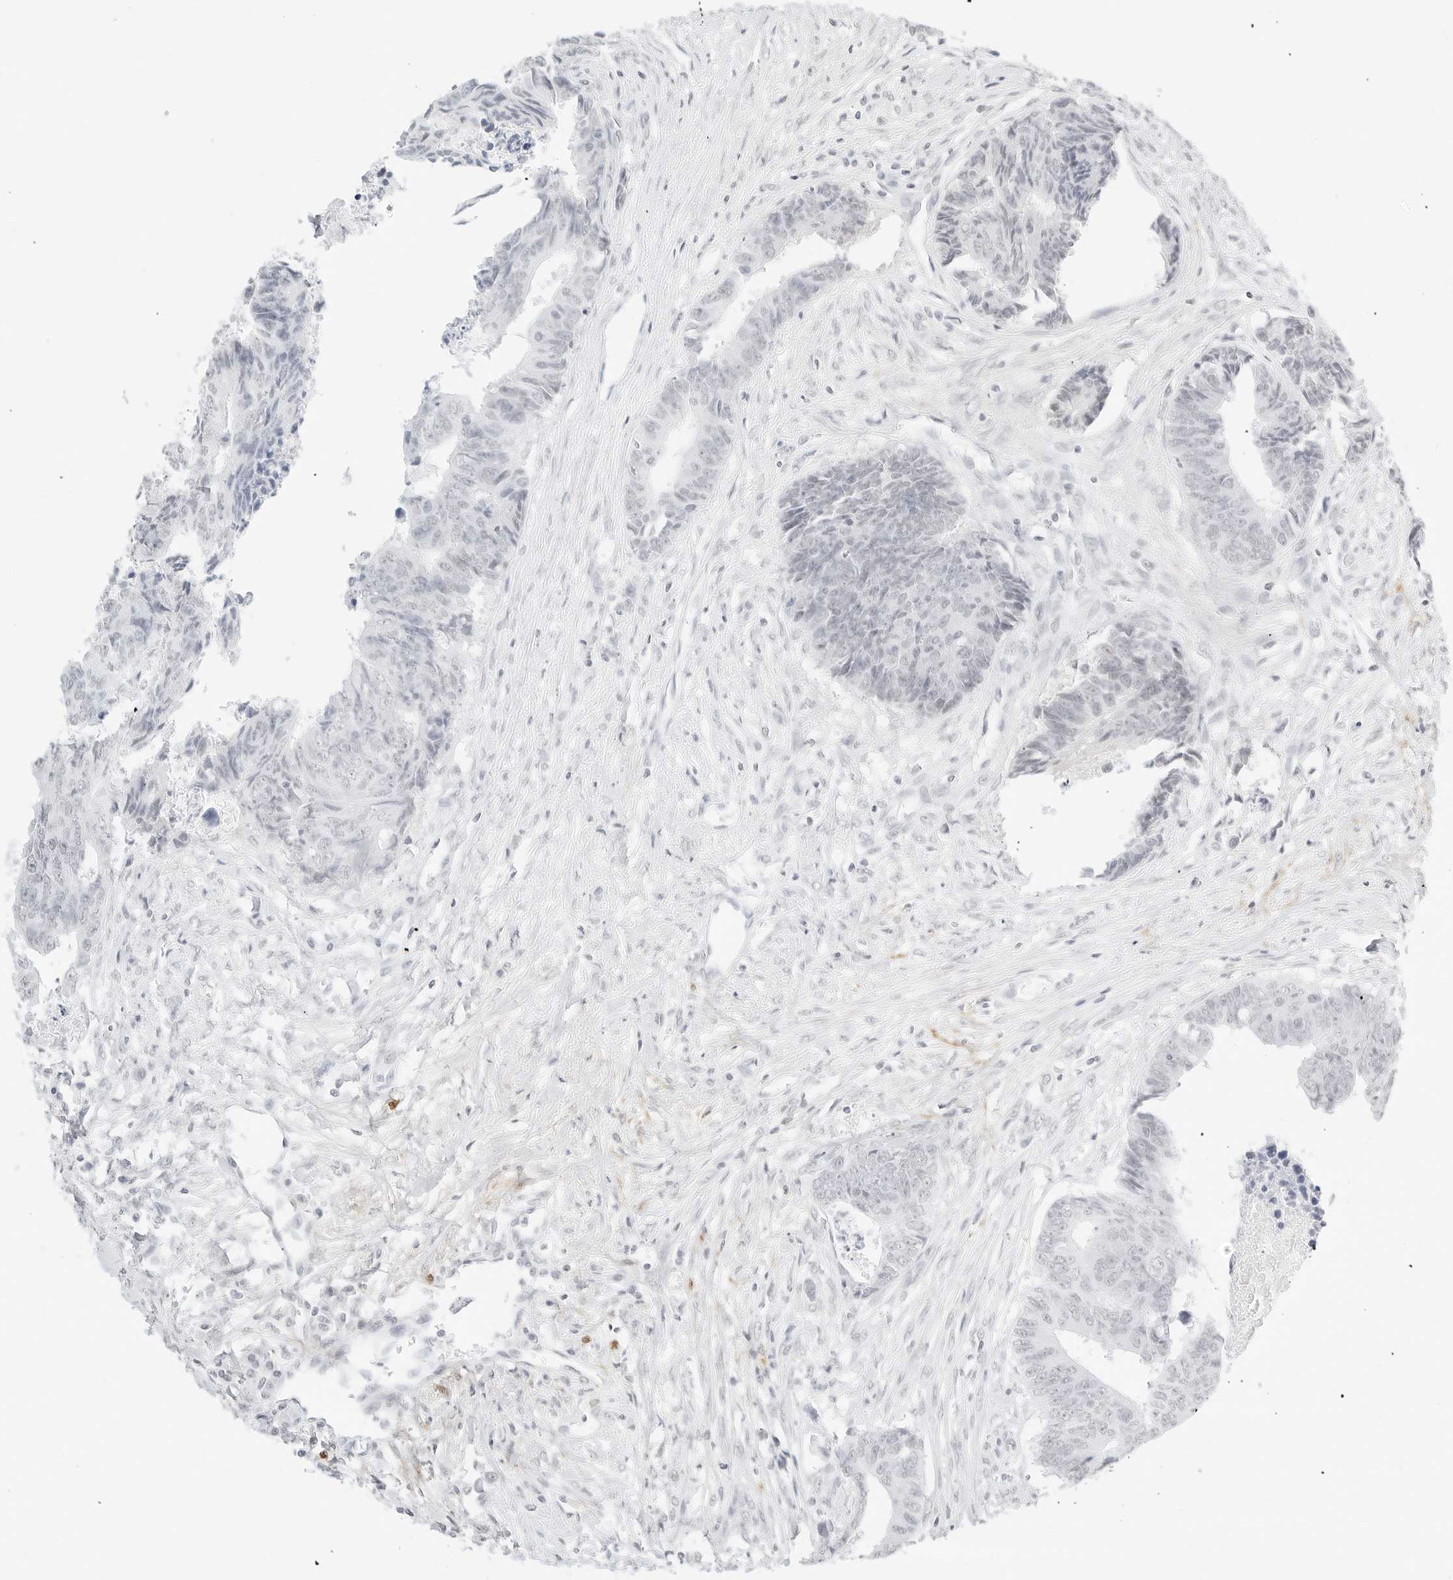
{"staining": {"intensity": "negative", "quantity": "none", "location": "none"}, "tissue": "colorectal cancer", "cell_type": "Tumor cells", "image_type": "cancer", "snomed": [{"axis": "morphology", "description": "Adenocarcinoma, NOS"}, {"axis": "topography", "description": "Rectum"}], "caption": "The immunohistochemistry (IHC) histopathology image has no significant positivity in tumor cells of colorectal cancer (adenocarcinoma) tissue.", "gene": "FBLN5", "patient": {"sex": "male", "age": 84}}